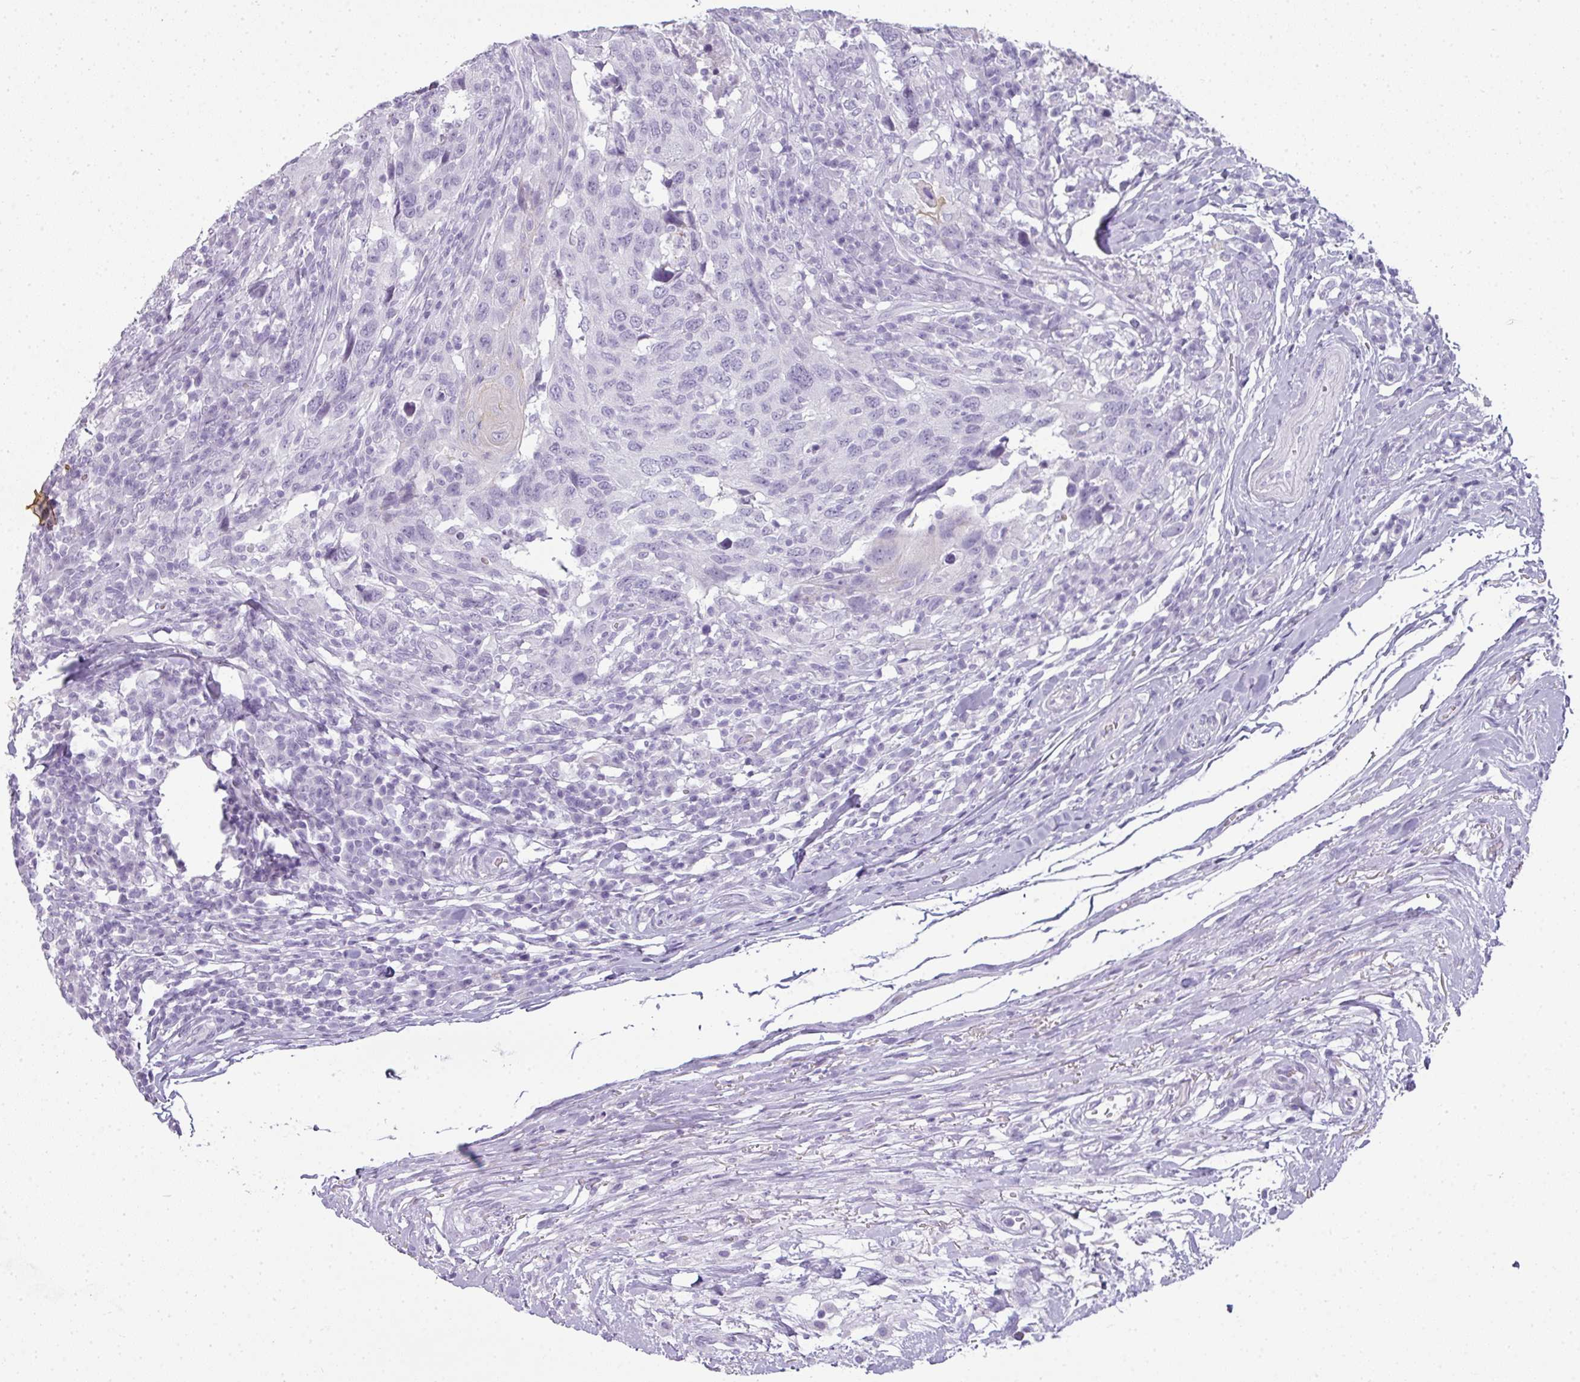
{"staining": {"intensity": "negative", "quantity": "none", "location": "none"}, "tissue": "head and neck cancer", "cell_type": "Tumor cells", "image_type": "cancer", "snomed": [{"axis": "morphology", "description": "Squamous cell carcinoma, NOS"}, {"axis": "topography", "description": "Head-Neck"}], "caption": "High power microscopy histopathology image of an immunohistochemistry (IHC) micrograph of head and neck cancer, revealing no significant expression in tumor cells.", "gene": "RBMY1F", "patient": {"sex": "male", "age": 66}}